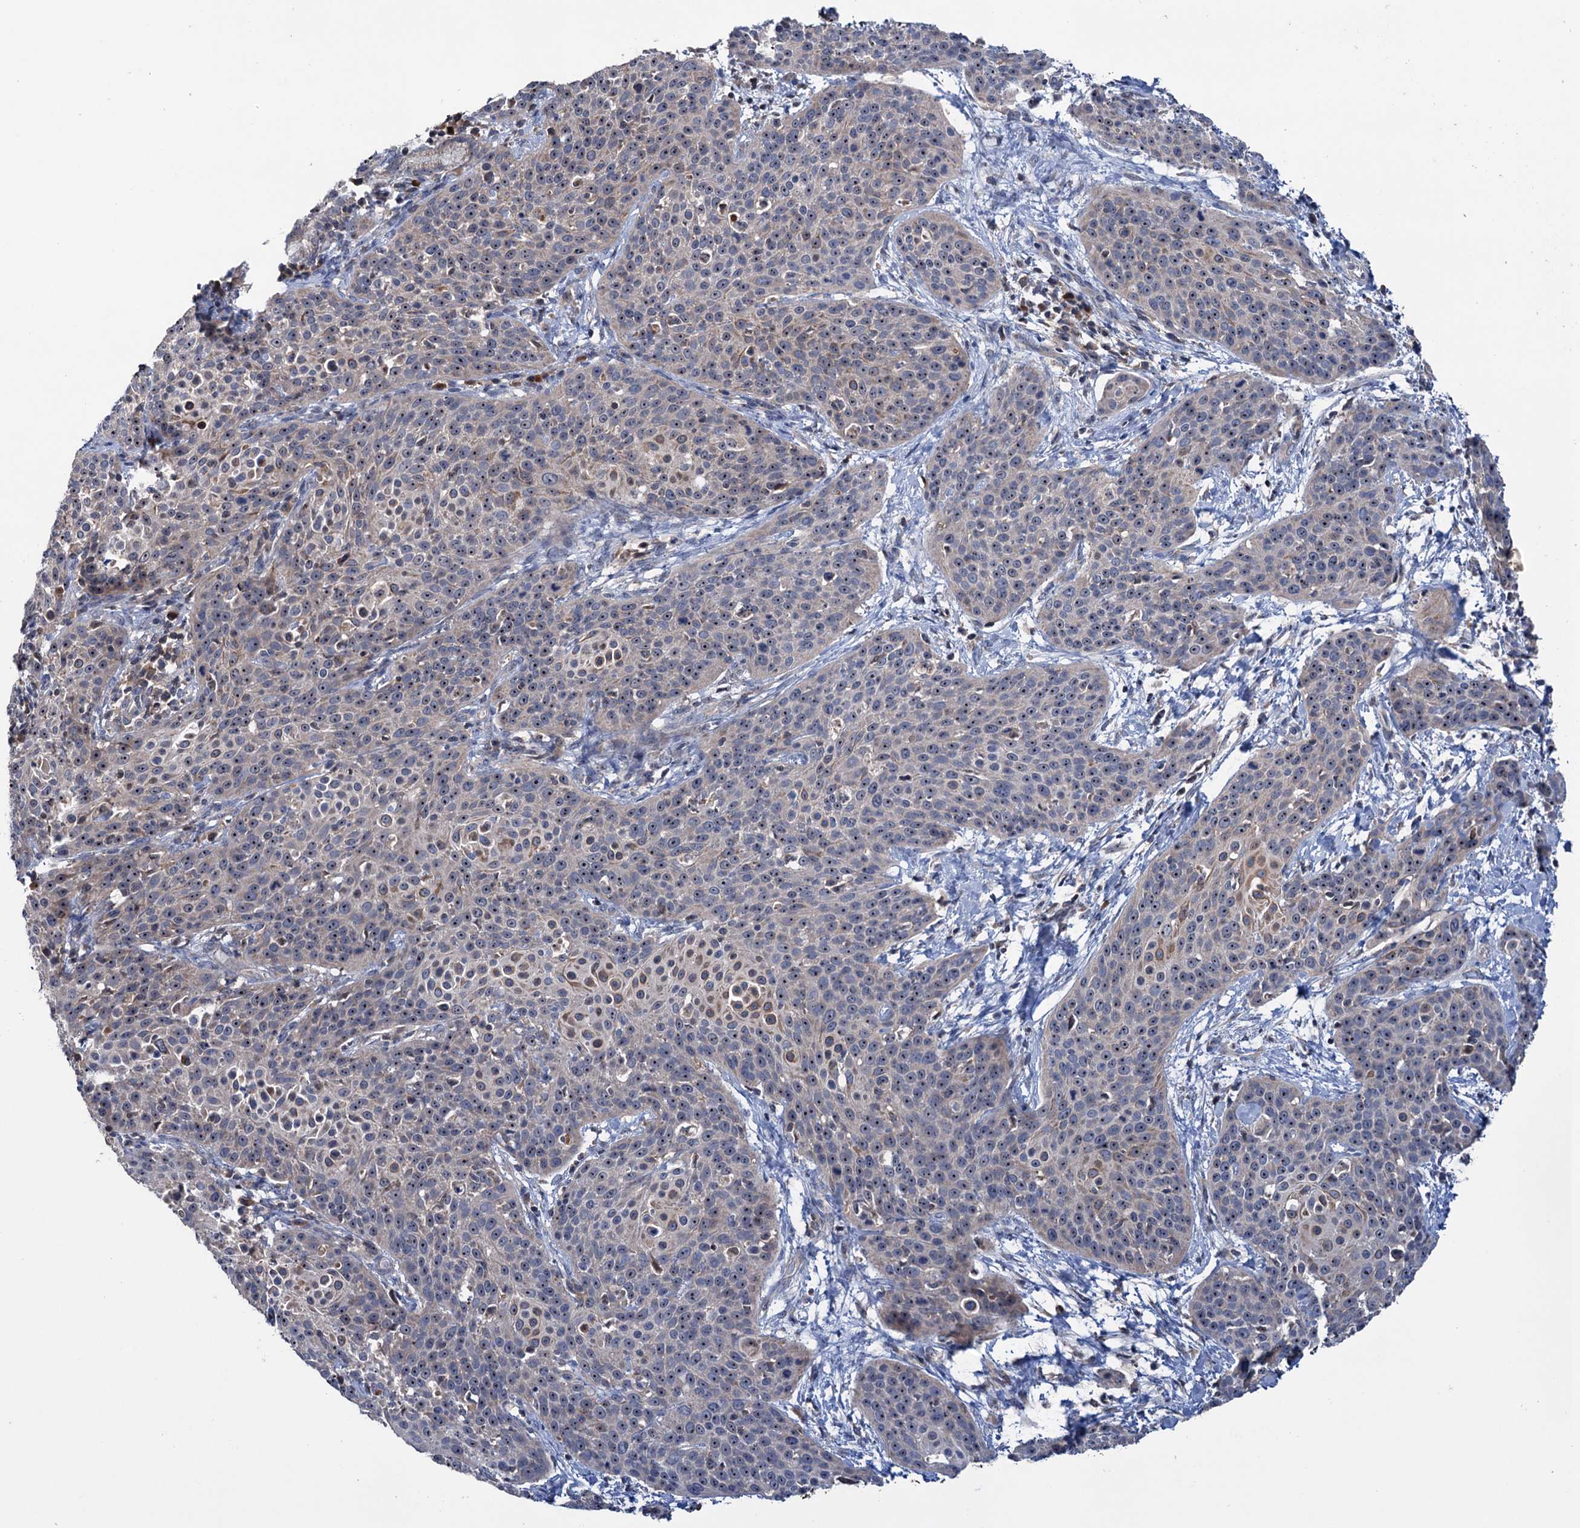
{"staining": {"intensity": "weak", "quantity": "25%-75%", "location": "cytoplasmic/membranous,nuclear"}, "tissue": "cervical cancer", "cell_type": "Tumor cells", "image_type": "cancer", "snomed": [{"axis": "morphology", "description": "Squamous cell carcinoma, NOS"}, {"axis": "topography", "description": "Cervix"}], "caption": "Cervical cancer (squamous cell carcinoma) stained with DAB (3,3'-diaminobenzidine) immunohistochemistry shows low levels of weak cytoplasmic/membranous and nuclear staining in approximately 25%-75% of tumor cells.", "gene": "HTR3B", "patient": {"sex": "female", "age": 38}}